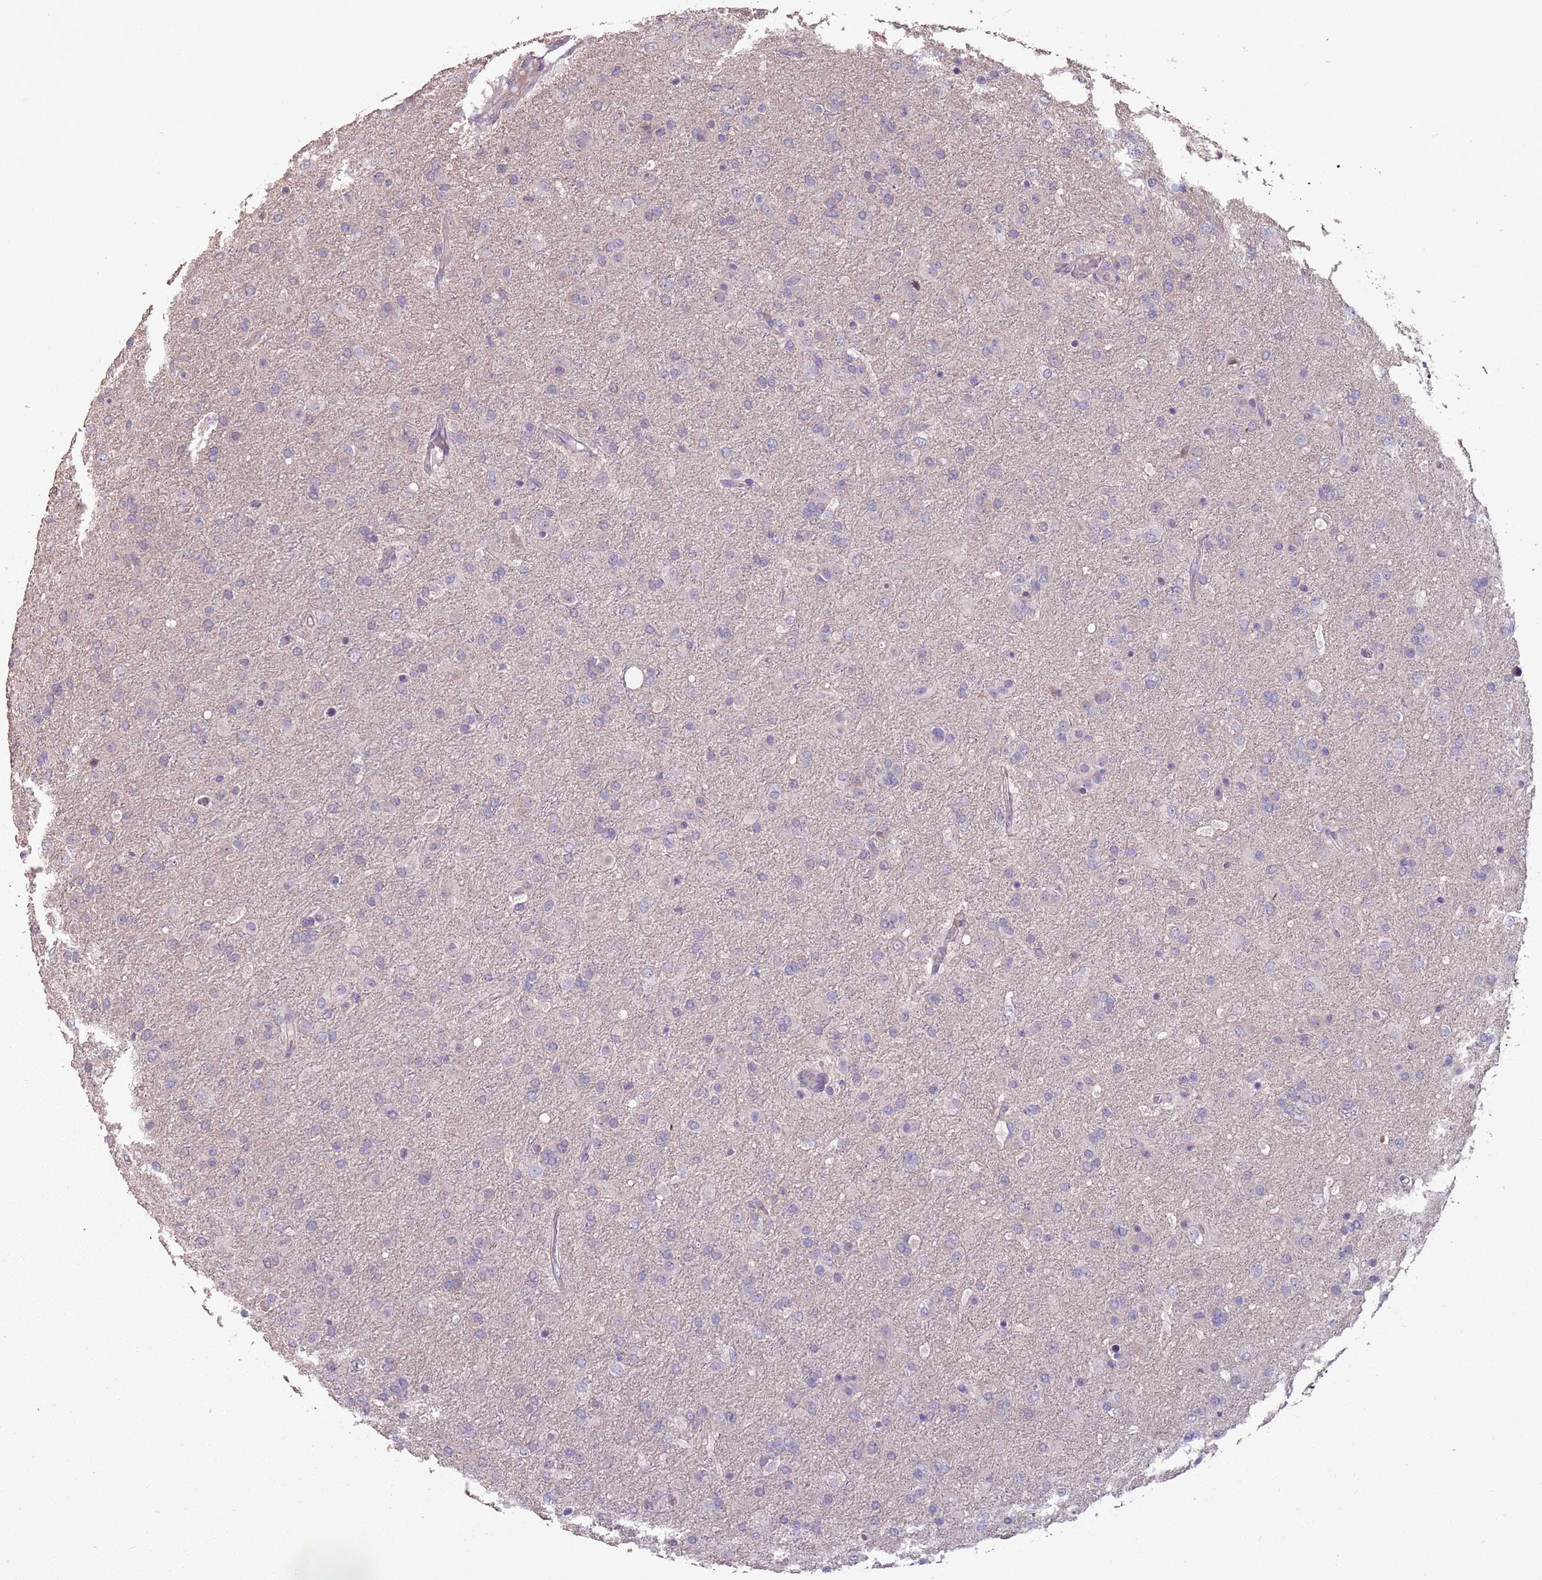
{"staining": {"intensity": "negative", "quantity": "none", "location": "none"}, "tissue": "glioma", "cell_type": "Tumor cells", "image_type": "cancer", "snomed": [{"axis": "morphology", "description": "Glioma, malignant, Low grade"}, {"axis": "topography", "description": "Brain"}], "caption": "This is an immunohistochemistry (IHC) micrograph of human low-grade glioma (malignant). There is no positivity in tumor cells.", "gene": "MBD3L1", "patient": {"sex": "male", "age": 65}}